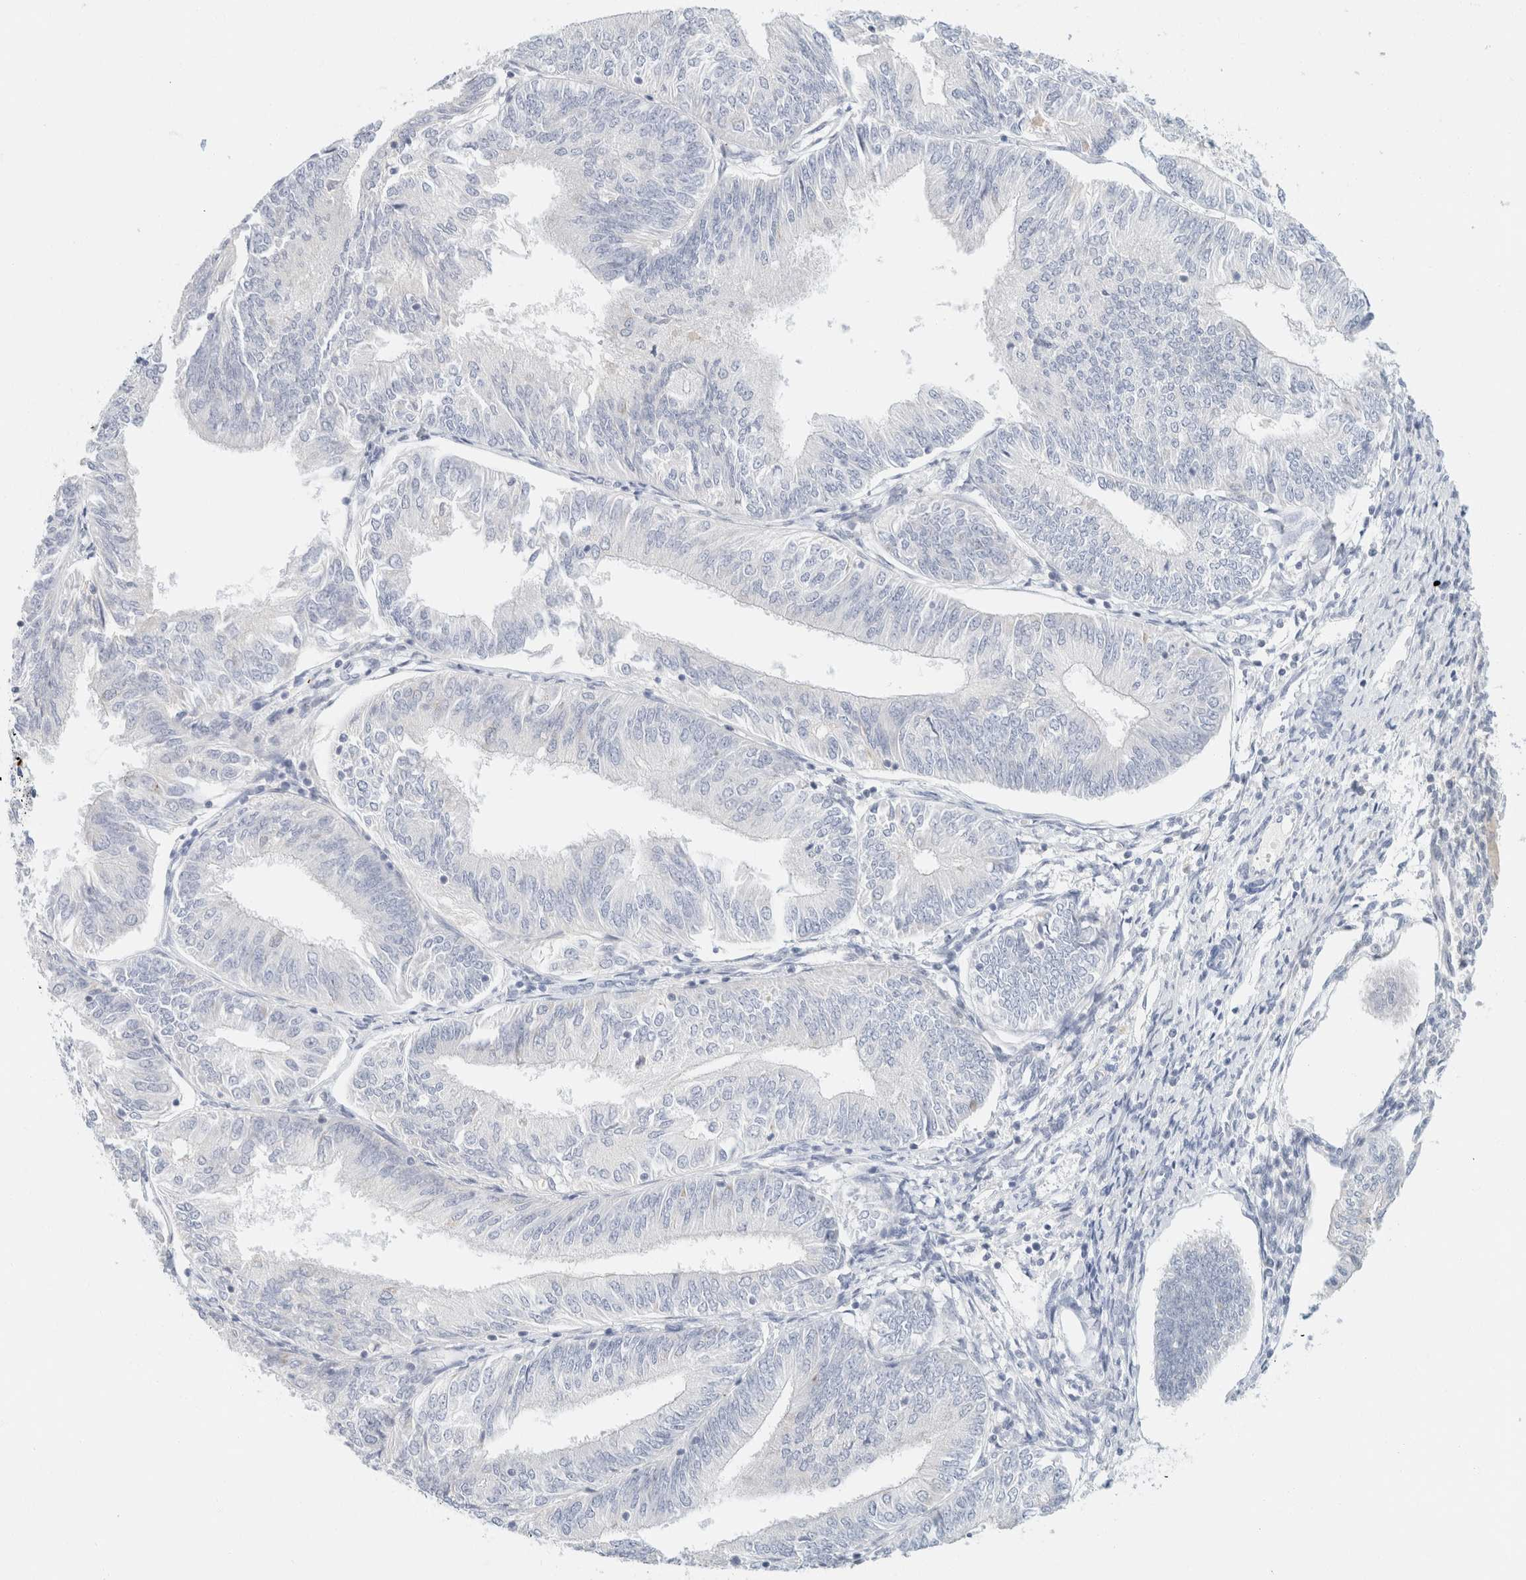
{"staining": {"intensity": "negative", "quantity": "none", "location": "none"}, "tissue": "endometrial cancer", "cell_type": "Tumor cells", "image_type": "cancer", "snomed": [{"axis": "morphology", "description": "Adenocarcinoma, NOS"}, {"axis": "topography", "description": "Endometrium"}], "caption": "Tumor cells are negative for brown protein staining in adenocarcinoma (endometrial).", "gene": "KRT20", "patient": {"sex": "female", "age": 58}}